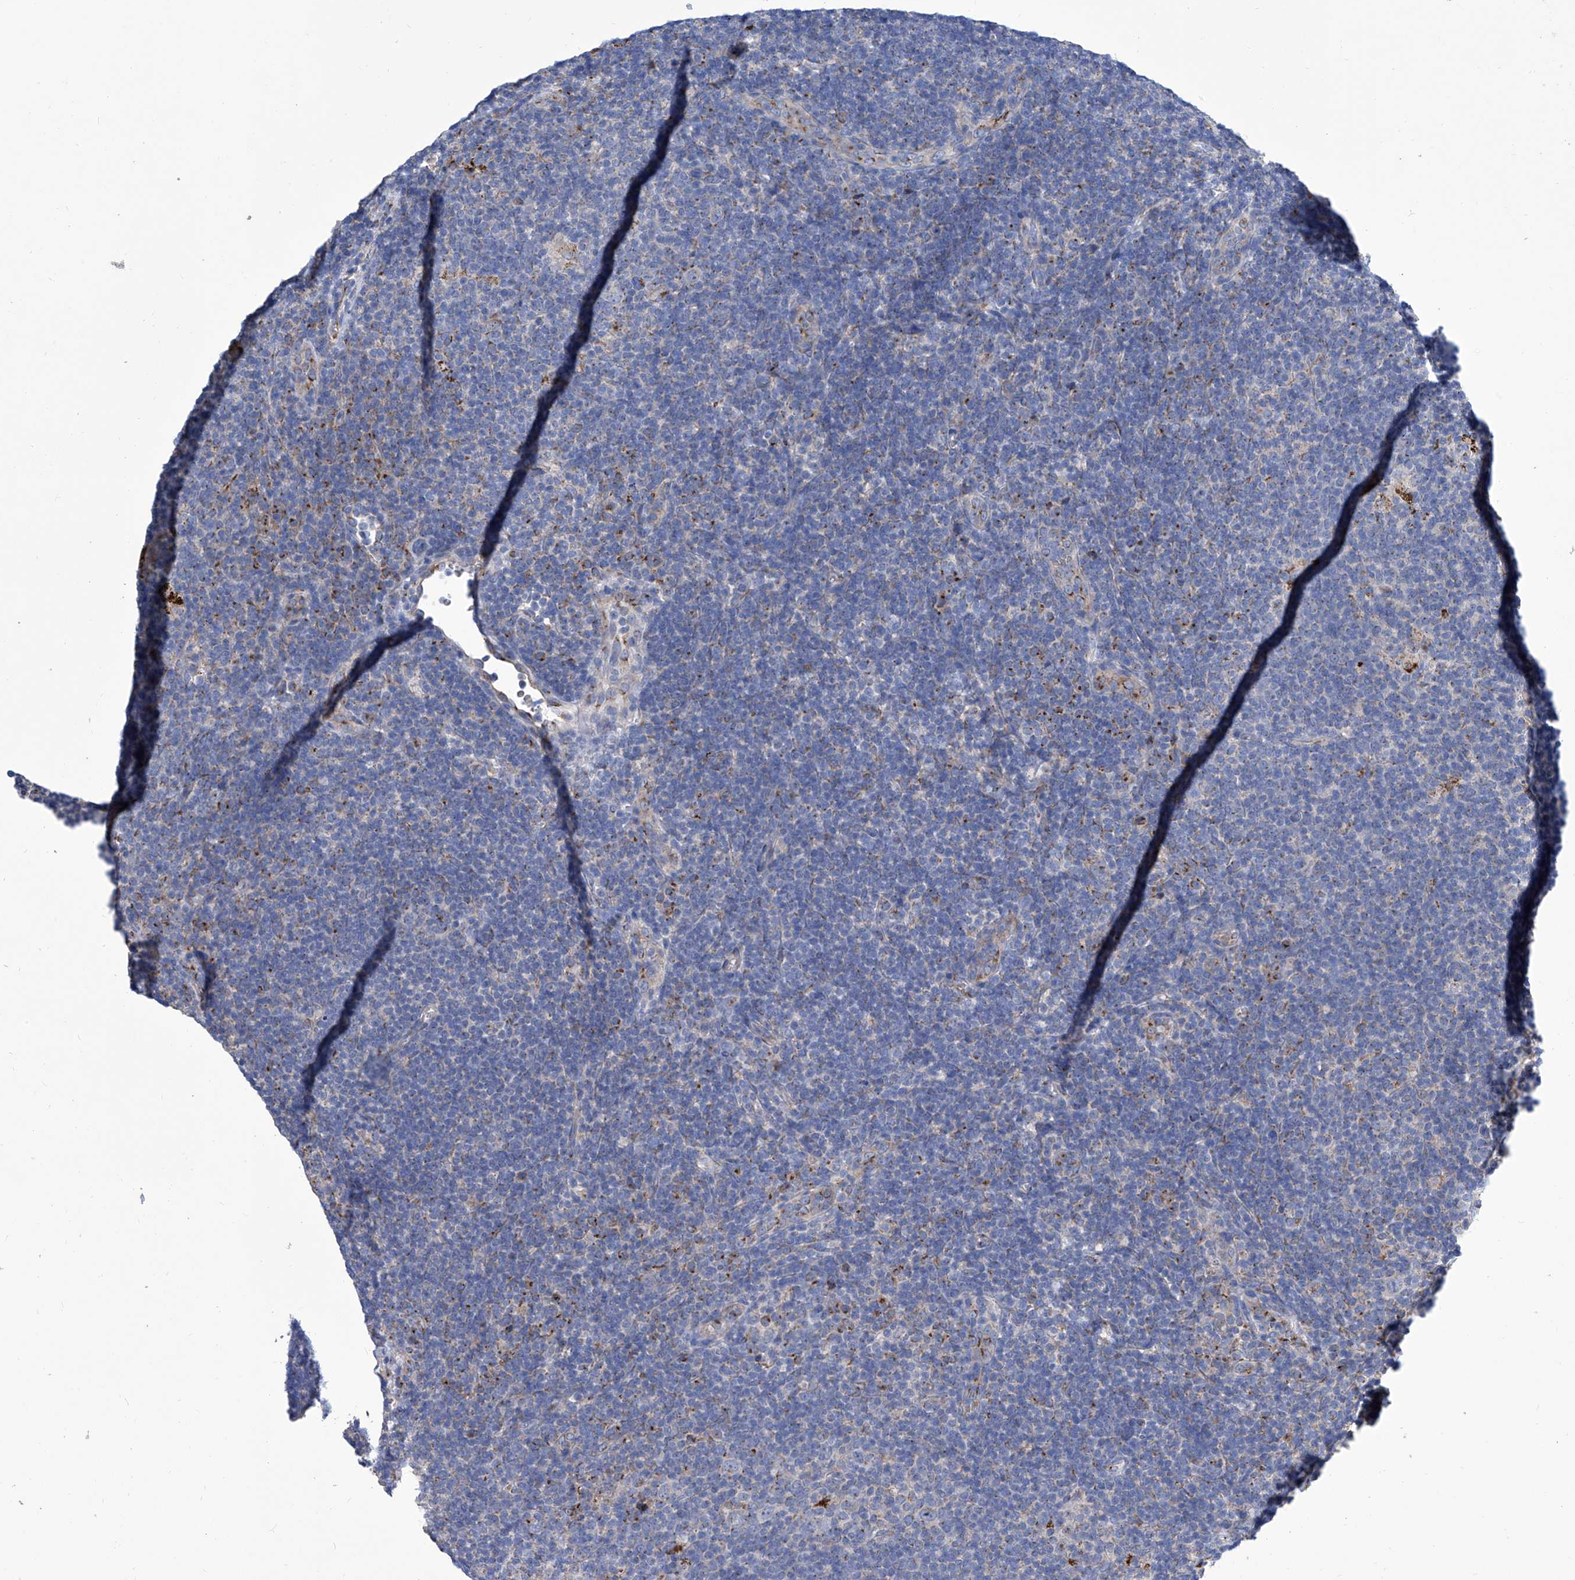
{"staining": {"intensity": "moderate", "quantity": "<25%", "location": "cytoplasmic/membranous"}, "tissue": "lymphoma", "cell_type": "Tumor cells", "image_type": "cancer", "snomed": [{"axis": "morphology", "description": "Hodgkin's disease, NOS"}, {"axis": "topography", "description": "Lymph node"}], "caption": "Immunohistochemistry (IHC) (DAB (3,3'-diaminobenzidine)) staining of human lymphoma reveals moderate cytoplasmic/membranous protein expression in about <25% of tumor cells.", "gene": "TJAP1", "patient": {"sex": "female", "age": 57}}